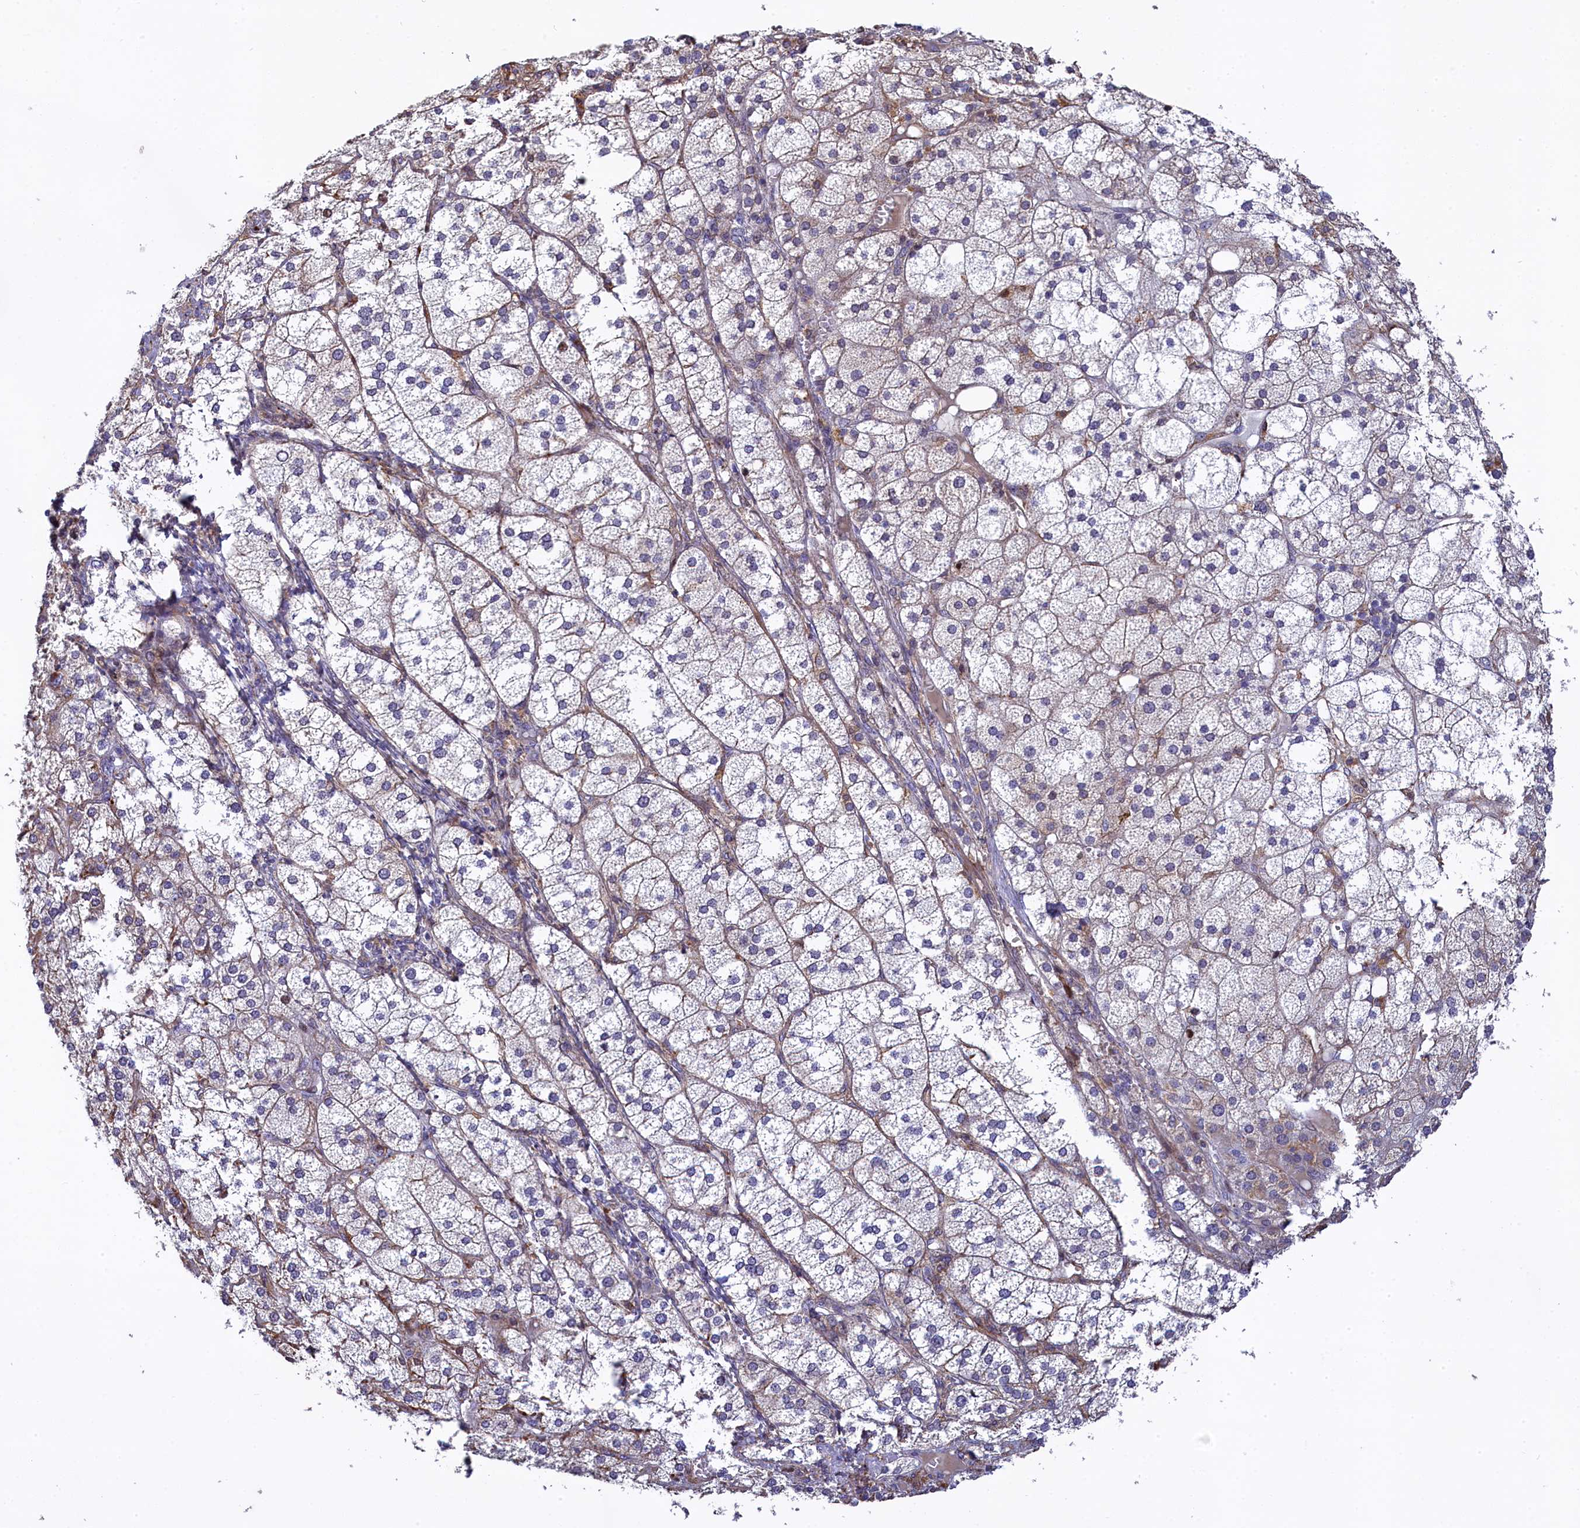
{"staining": {"intensity": "moderate", "quantity": "25%-75%", "location": "cytoplasmic/membranous,nuclear"}, "tissue": "adrenal gland", "cell_type": "Glandular cells", "image_type": "normal", "snomed": [{"axis": "morphology", "description": "Normal tissue, NOS"}, {"axis": "topography", "description": "Adrenal gland"}], "caption": "Normal adrenal gland exhibits moderate cytoplasmic/membranous,nuclear expression in about 25%-75% of glandular cells.", "gene": "TGDS", "patient": {"sex": "female", "age": 61}}